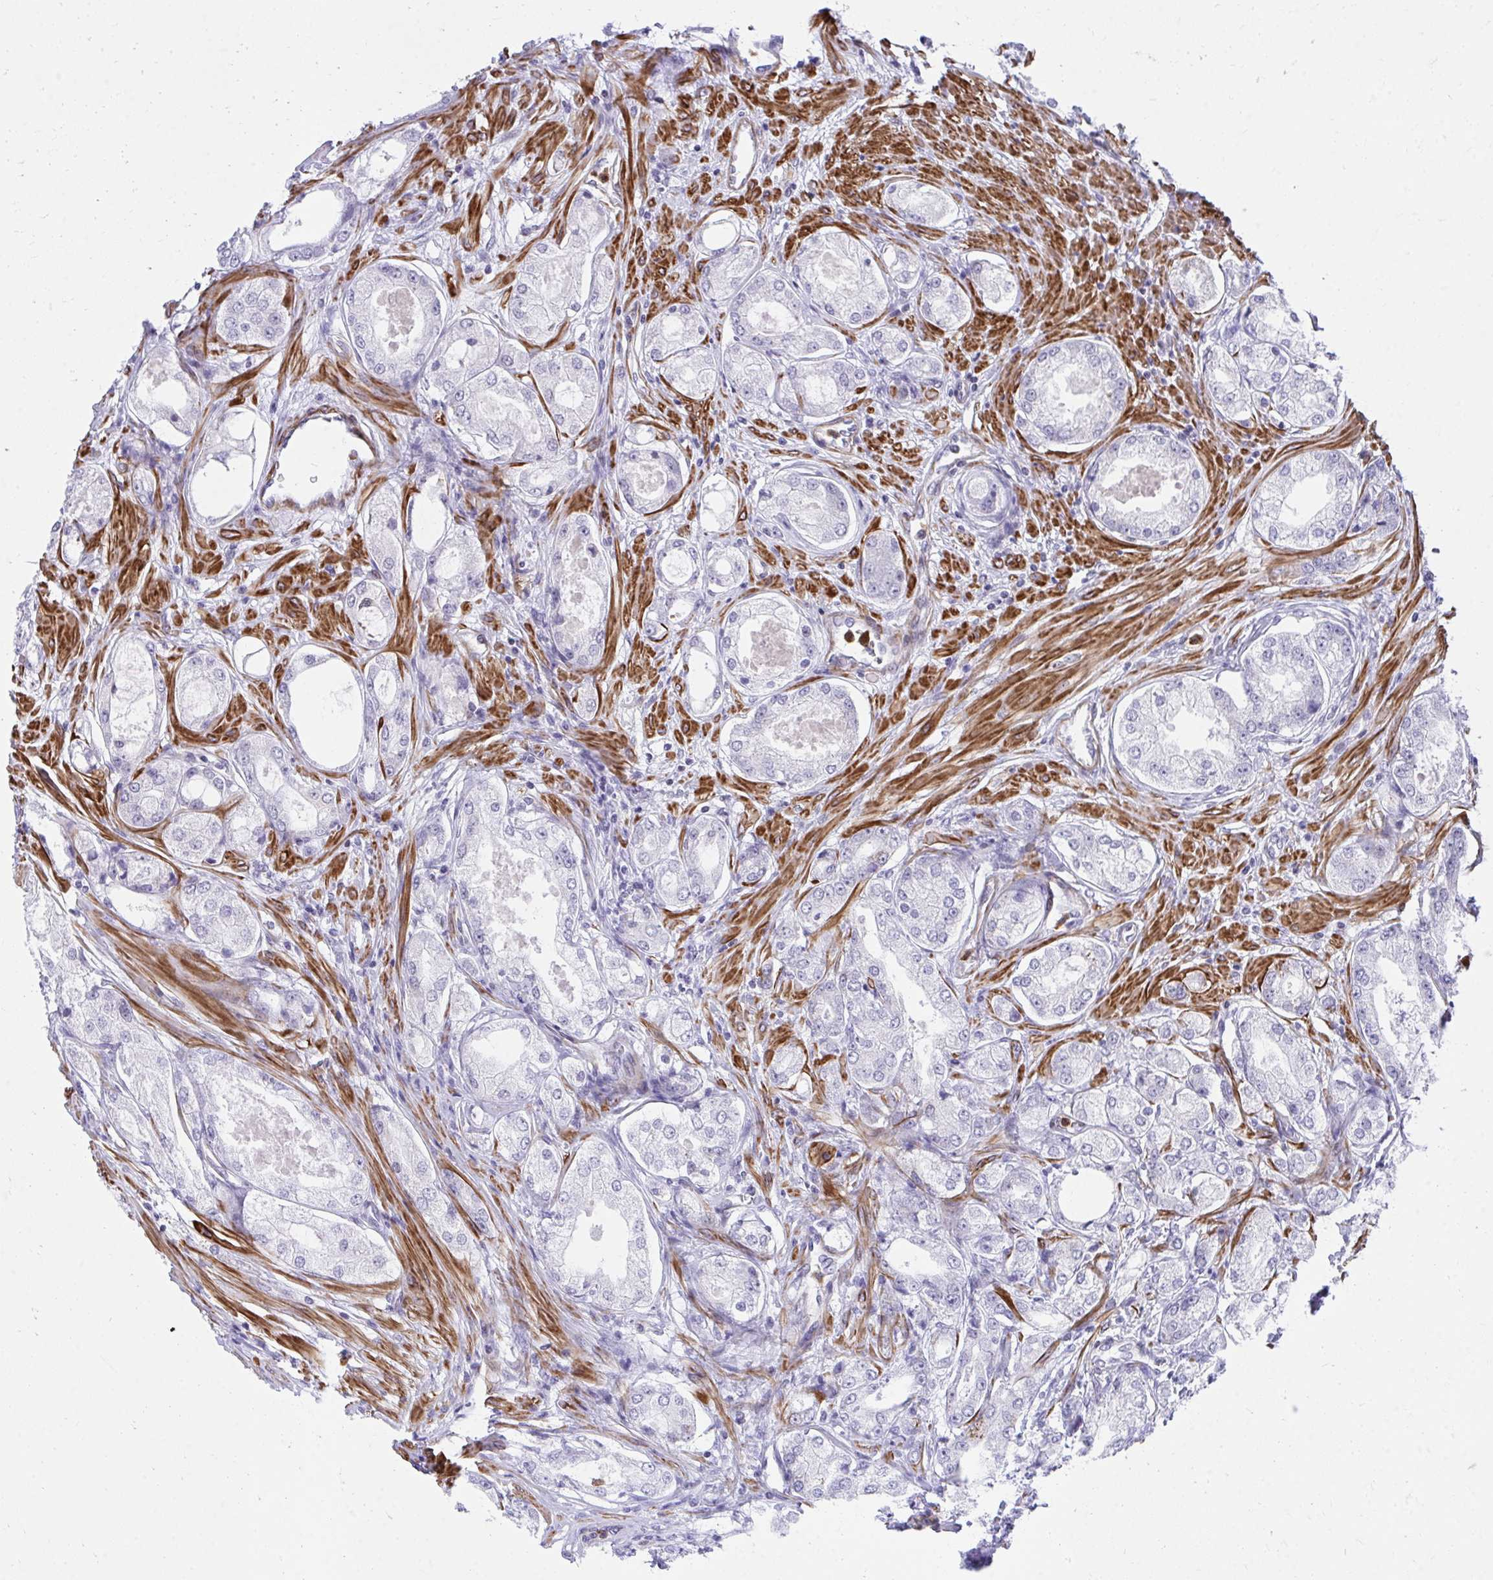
{"staining": {"intensity": "negative", "quantity": "none", "location": "none"}, "tissue": "prostate cancer", "cell_type": "Tumor cells", "image_type": "cancer", "snomed": [{"axis": "morphology", "description": "Adenocarcinoma, Low grade"}, {"axis": "topography", "description": "Prostate"}], "caption": "Tumor cells are negative for brown protein staining in prostate low-grade adenocarcinoma. The staining was performed using DAB (3,3'-diaminobenzidine) to visualize the protein expression in brown, while the nuclei were stained in blue with hematoxylin (Magnification: 20x).", "gene": "CSTB", "patient": {"sex": "male", "age": 68}}